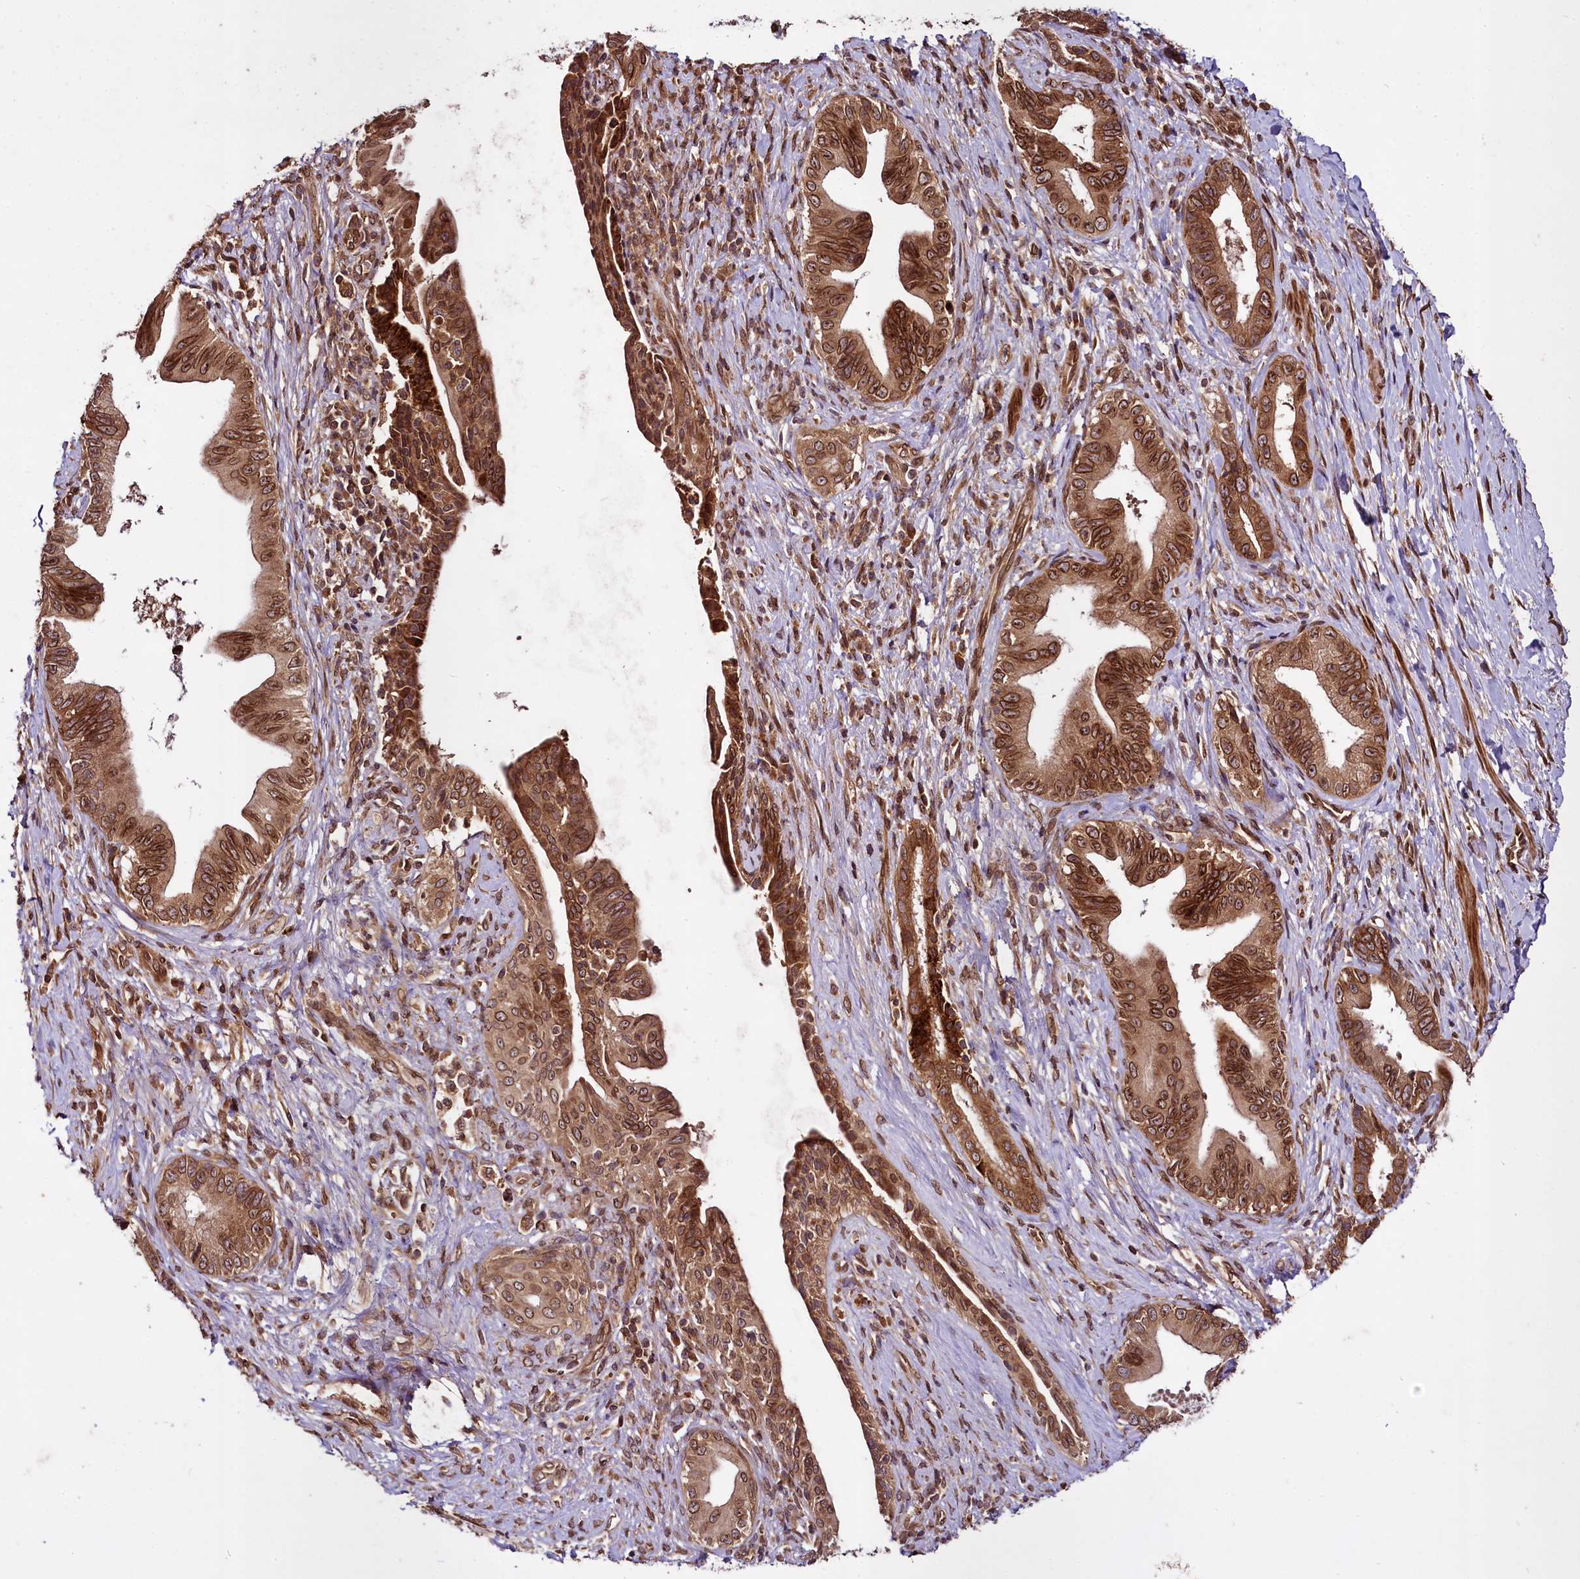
{"staining": {"intensity": "strong", "quantity": ">75%", "location": "cytoplasmic/membranous,nuclear"}, "tissue": "pancreatic cancer", "cell_type": "Tumor cells", "image_type": "cancer", "snomed": [{"axis": "morphology", "description": "Adenocarcinoma, NOS"}, {"axis": "topography", "description": "Pancreas"}], "caption": "Pancreatic cancer (adenocarcinoma) stained with a protein marker shows strong staining in tumor cells.", "gene": "DCP1B", "patient": {"sex": "female", "age": 55}}